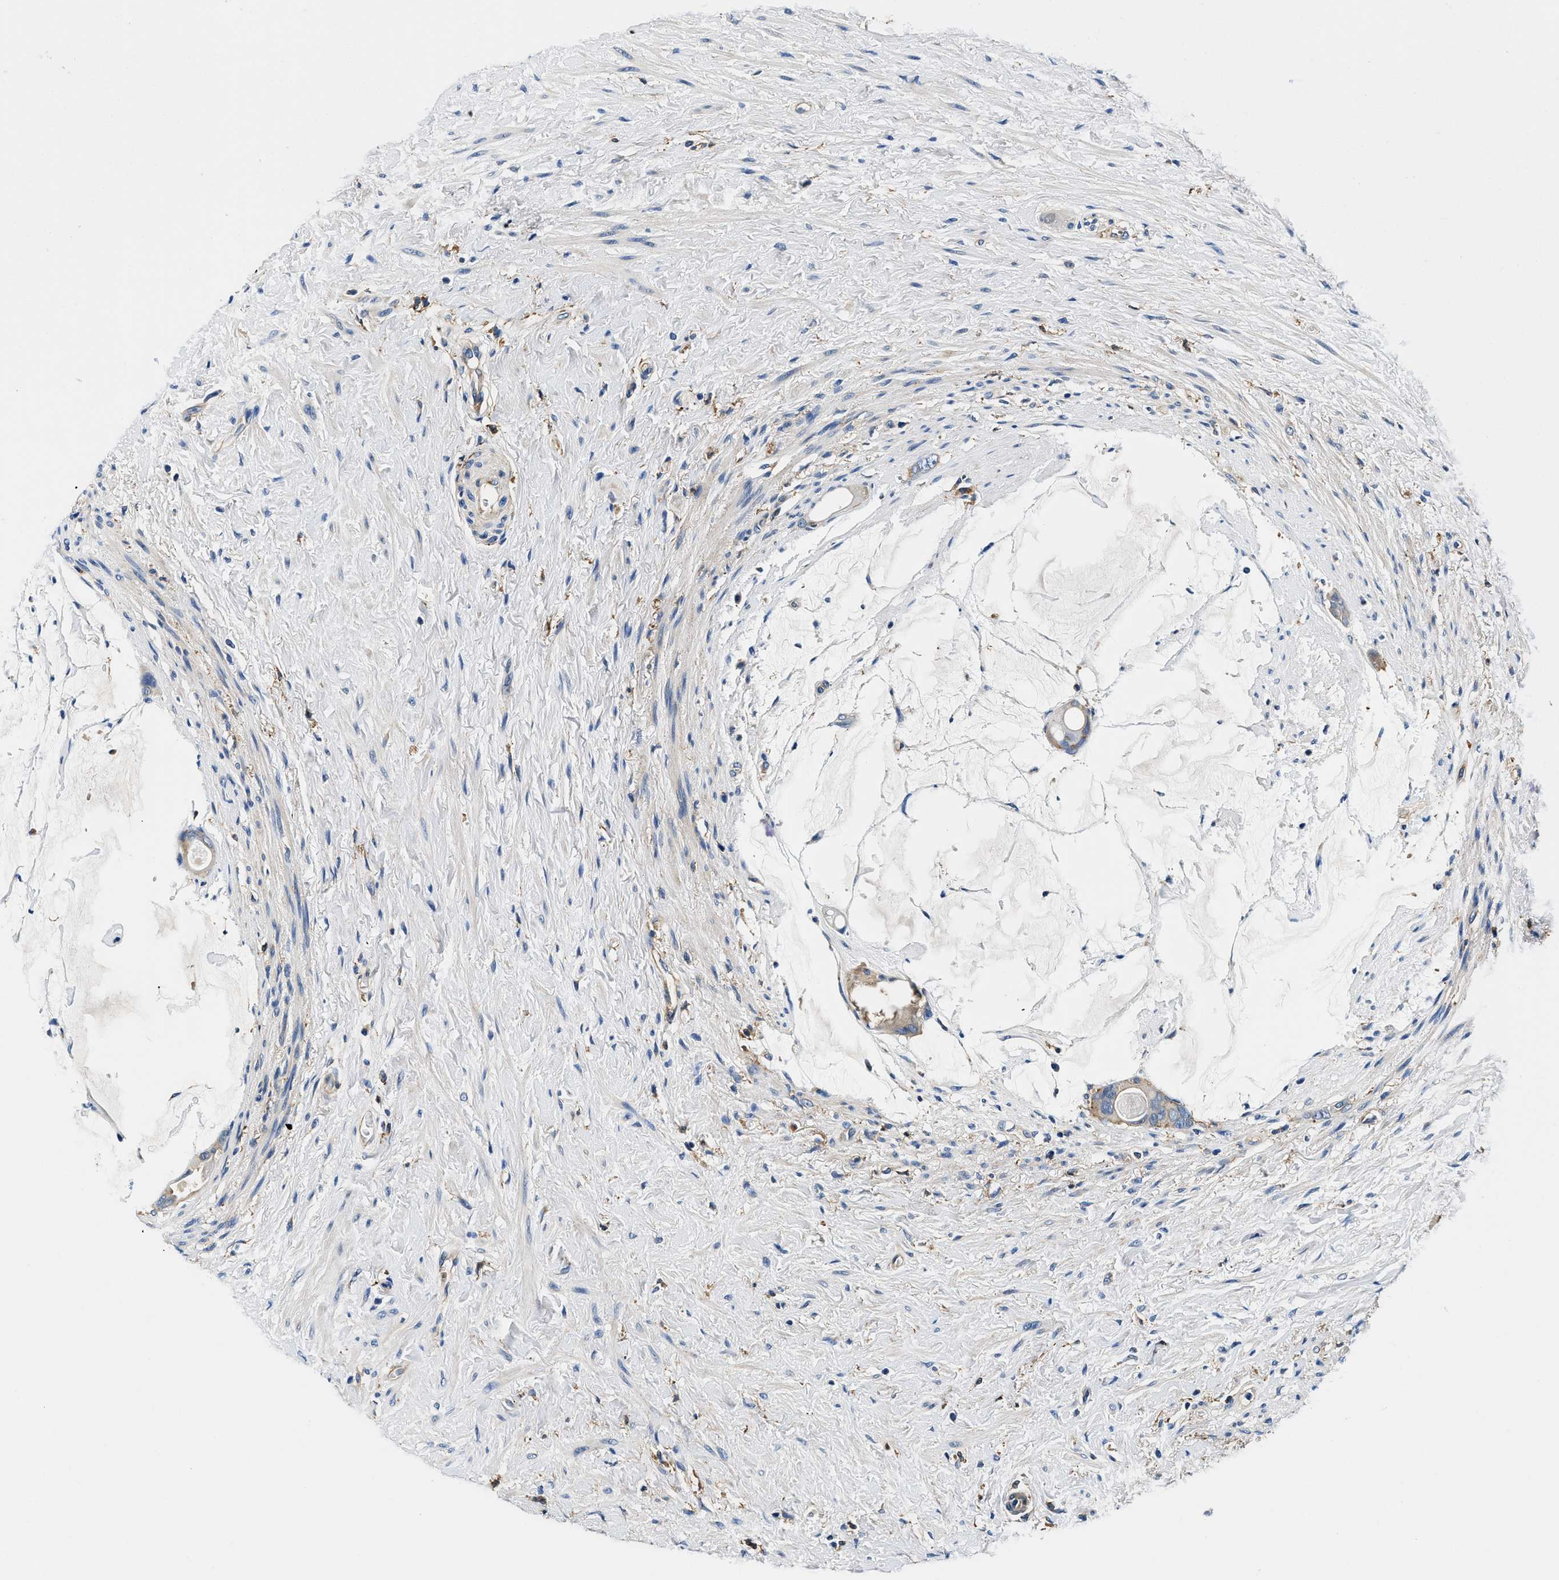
{"staining": {"intensity": "weak", "quantity": "<25%", "location": "cytoplasmic/membranous"}, "tissue": "colorectal cancer", "cell_type": "Tumor cells", "image_type": "cancer", "snomed": [{"axis": "morphology", "description": "Adenocarcinoma, NOS"}, {"axis": "topography", "description": "Rectum"}], "caption": "Colorectal adenocarcinoma was stained to show a protein in brown. There is no significant positivity in tumor cells.", "gene": "ZFAND3", "patient": {"sex": "male", "age": 51}}